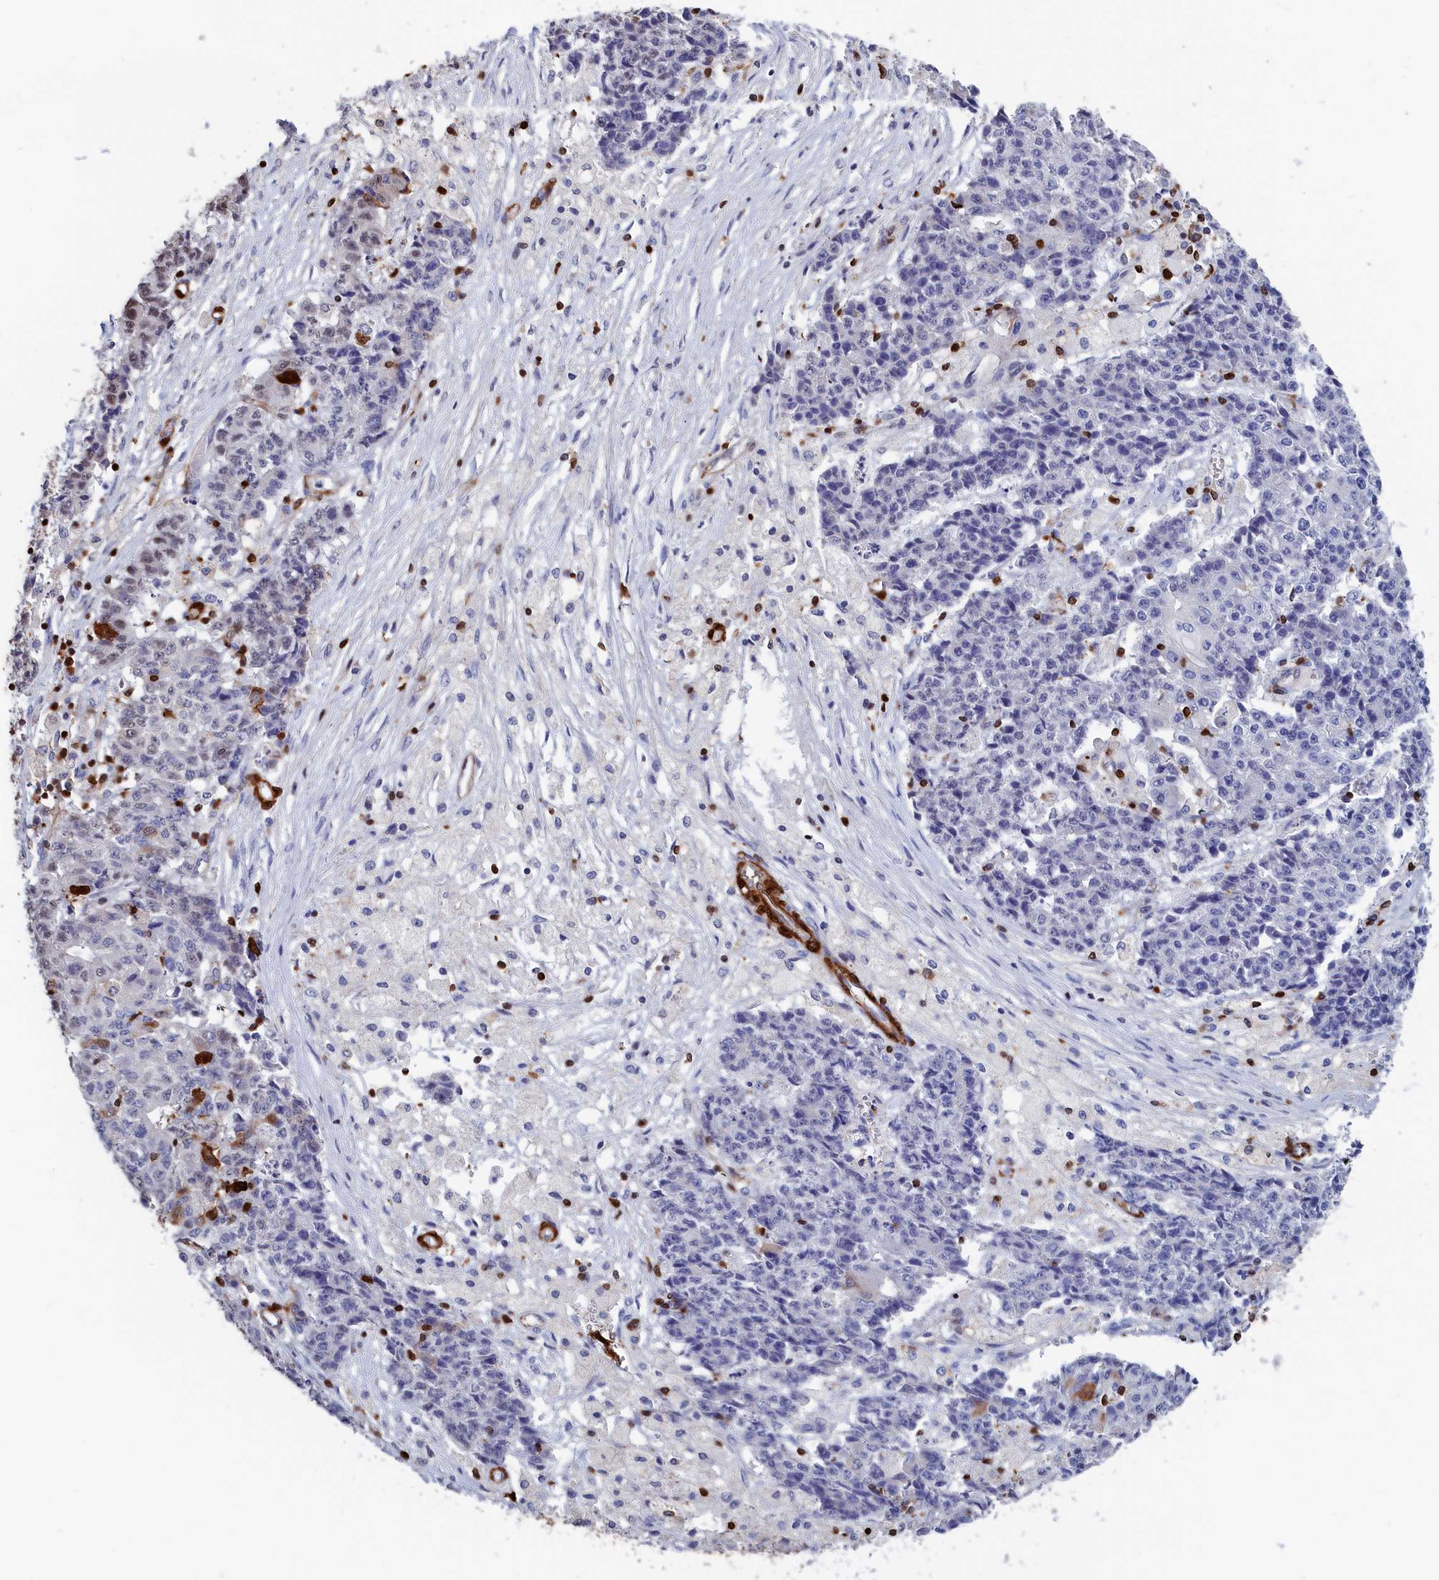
{"staining": {"intensity": "negative", "quantity": "none", "location": "none"}, "tissue": "ovarian cancer", "cell_type": "Tumor cells", "image_type": "cancer", "snomed": [{"axis": "morphology", "description": "Carcinoma, endometroid"}, {"axis": "topography", "description": "Ovary"}], "caption": "This is an immunohistochemistry histopathology image of human ovarian endometroid carcinoma. There is no expression in tumor cells.", "gene": "CRIP1", "patient": {"sex": "female", "age": 42}}